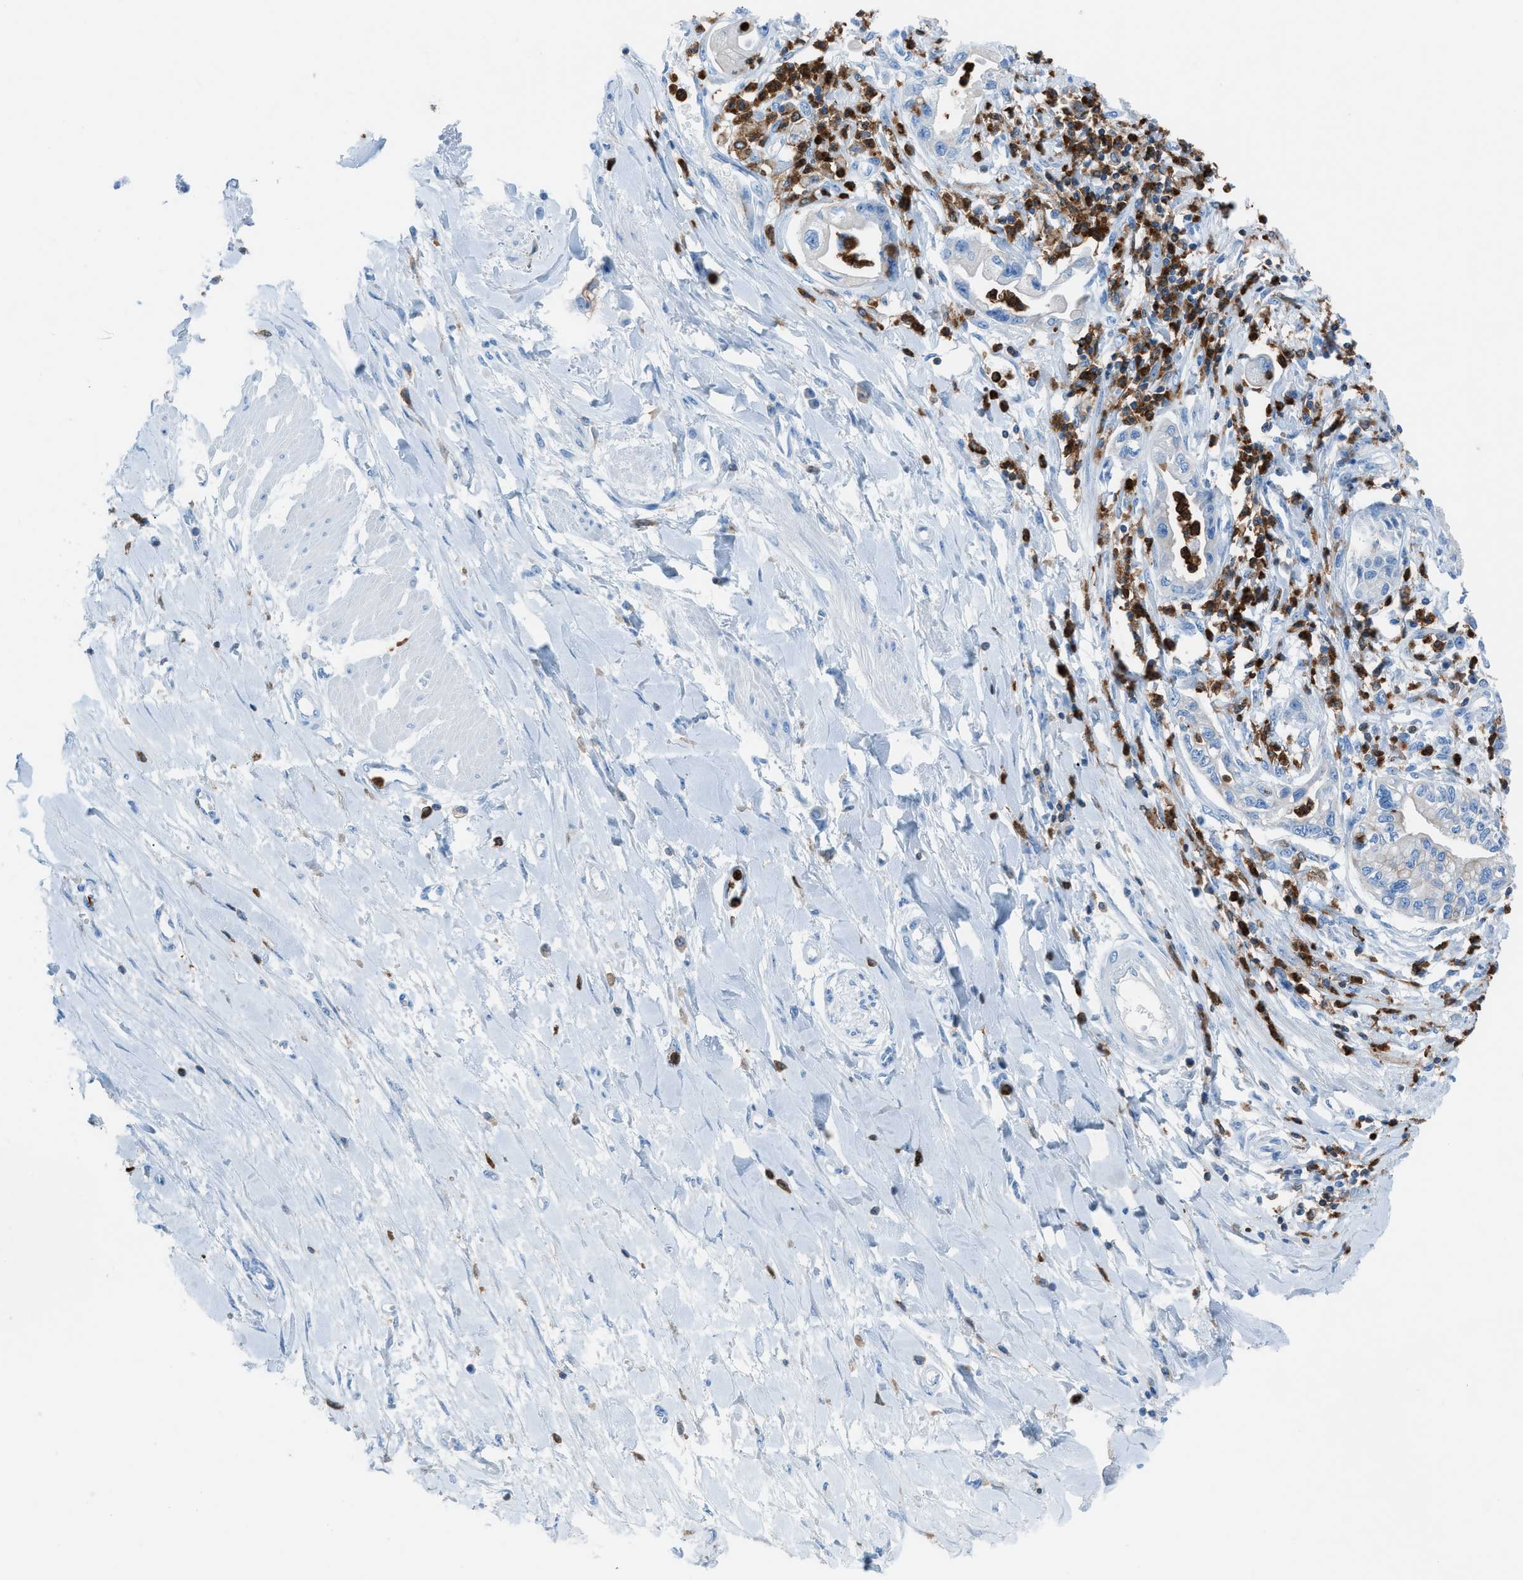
{"staining": {"intensity": "negative", "quantity": "none", "location": "none"}, "tissue": "pancreatic cancer", "cell_type": "Tumor cells", "image_type": "cancer", "snomed": [{"axis": "morphology", "description": "Adenocarcinoma, NOS"}, {"axis": "topography", "description": "Pancreas"}], "caption": "The micrograph reveals no staining of tumor cells in pancreatic adenocarcinoma.", "gene": "ITGB2", "patient": {"sex": "male", "age": 56}}